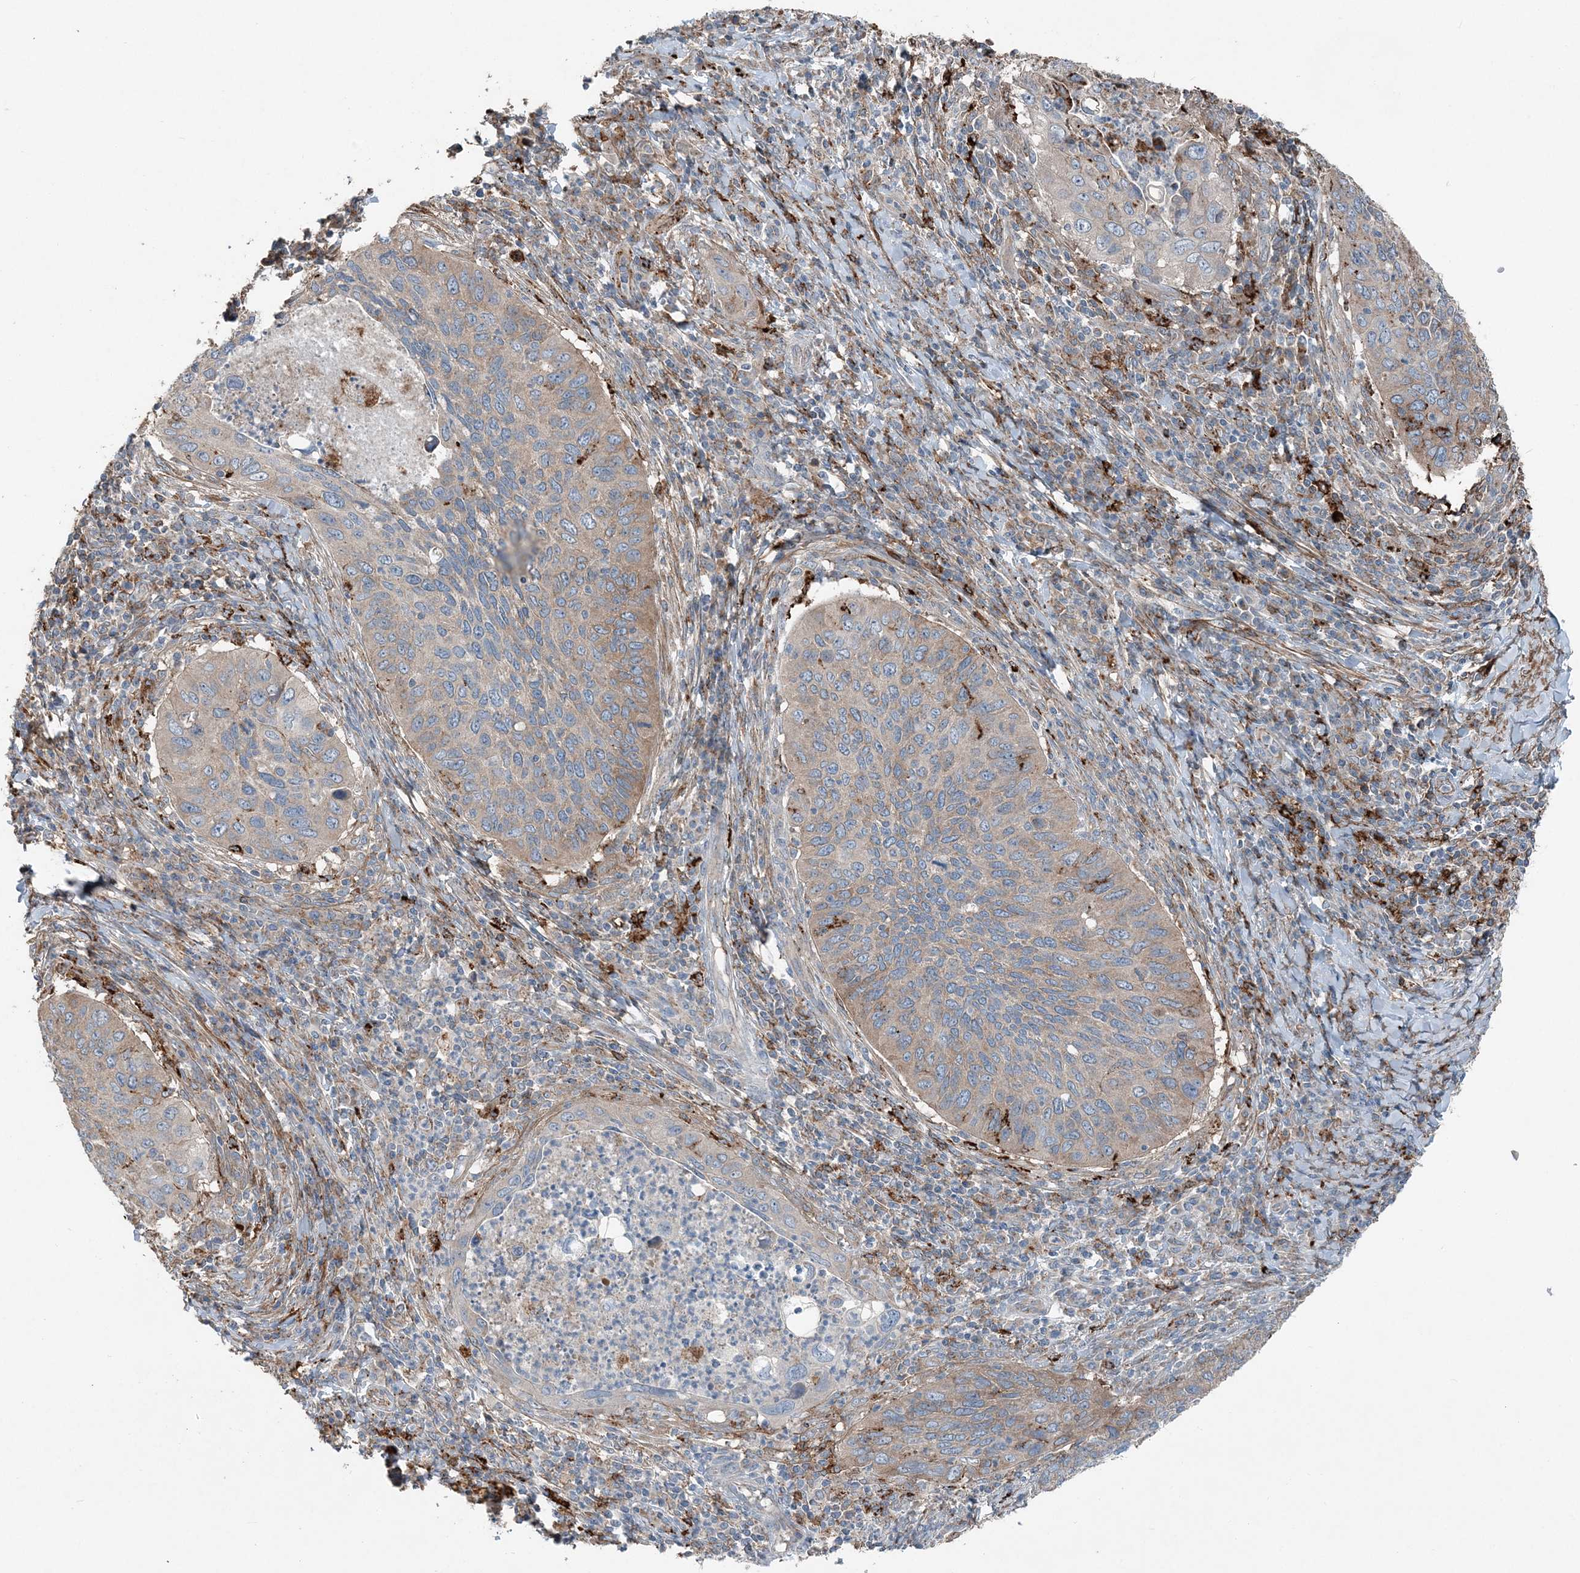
{"staining": {"intensity": "weak", "quantity": "25%-75%", "location": "cytoplasmic/membranous"}, "tissue": "cervical cancer", "cell_type": "Tumor cells", "image_type": "cancer", "snomed": [{"axis": "morphology", "description": "Squamous cell carcinoma, NOS"}, {"axis": "topography", "description": "Cervix"}], "caption": "Brown immunohistochemical staining in human squamous cell carcinoma (cervical) demonstrates weak cytoplasmic/membranous positivity in approximately 25%-75% of tumor cells. The protein of interest is stained brown, and the nuclei are stained in blue (DAB (3,3'-diaminobenzidine) IHC with brightfield microscopy, high magnification).", "gene": "KY", "patient": {"sex": "female", "age": 38}}